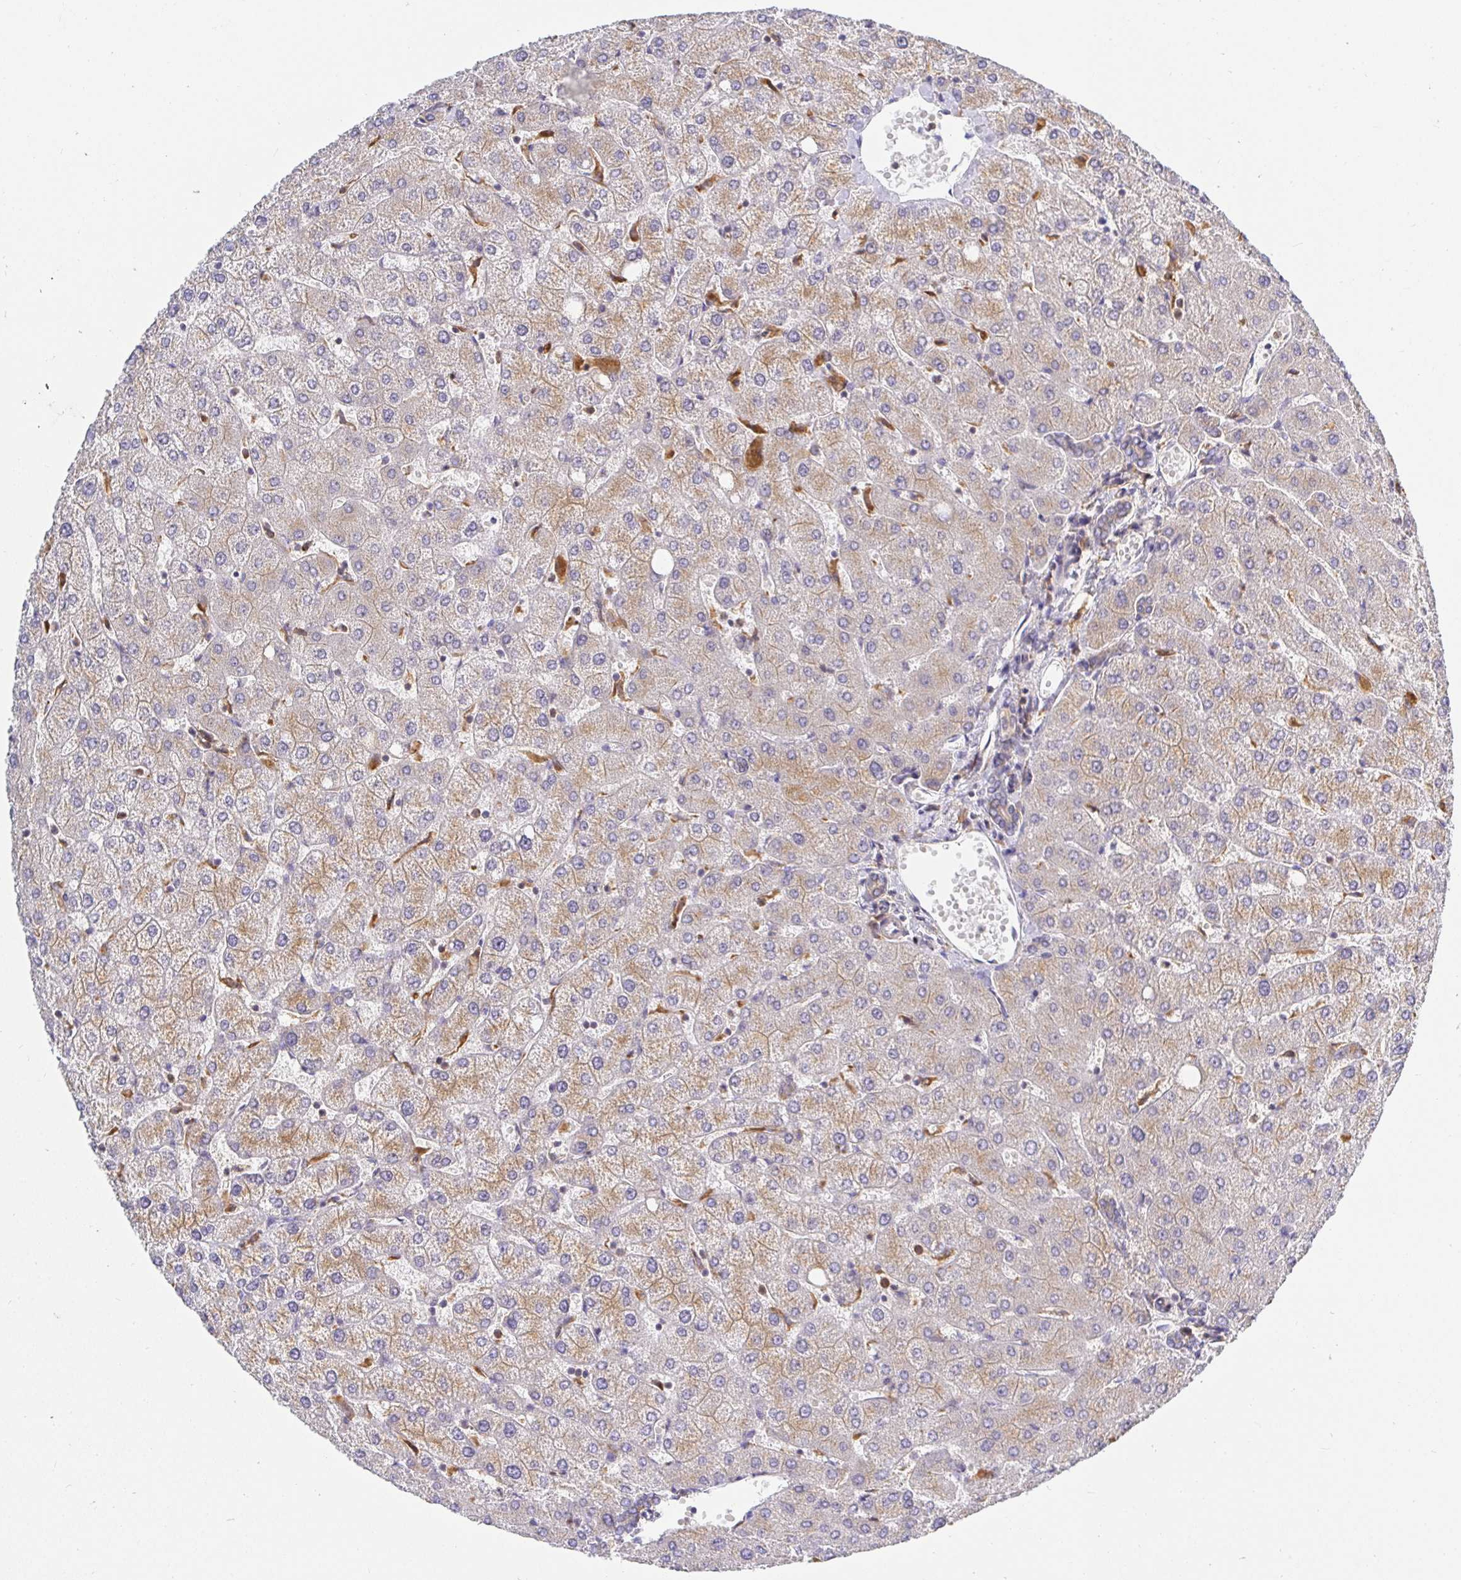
{"staining": {"intensity": "weak", "quantity": "<25%", "location": "cytoplasmic/membranous"}, "tissue": "liver", "cell_type": "Cholangiocytes", "image_type": "normal", "snomed": [{"axis": "morphology", "description": "Normal tissue, NOS"}, {"axis": "topography", "description": "Liver"}], "caption": "The histopathology image reveals no significant expression in cholangiocytes of liver.", "gene": "ATP6V1F", "patient": {"sex": "female", "age": 54}}